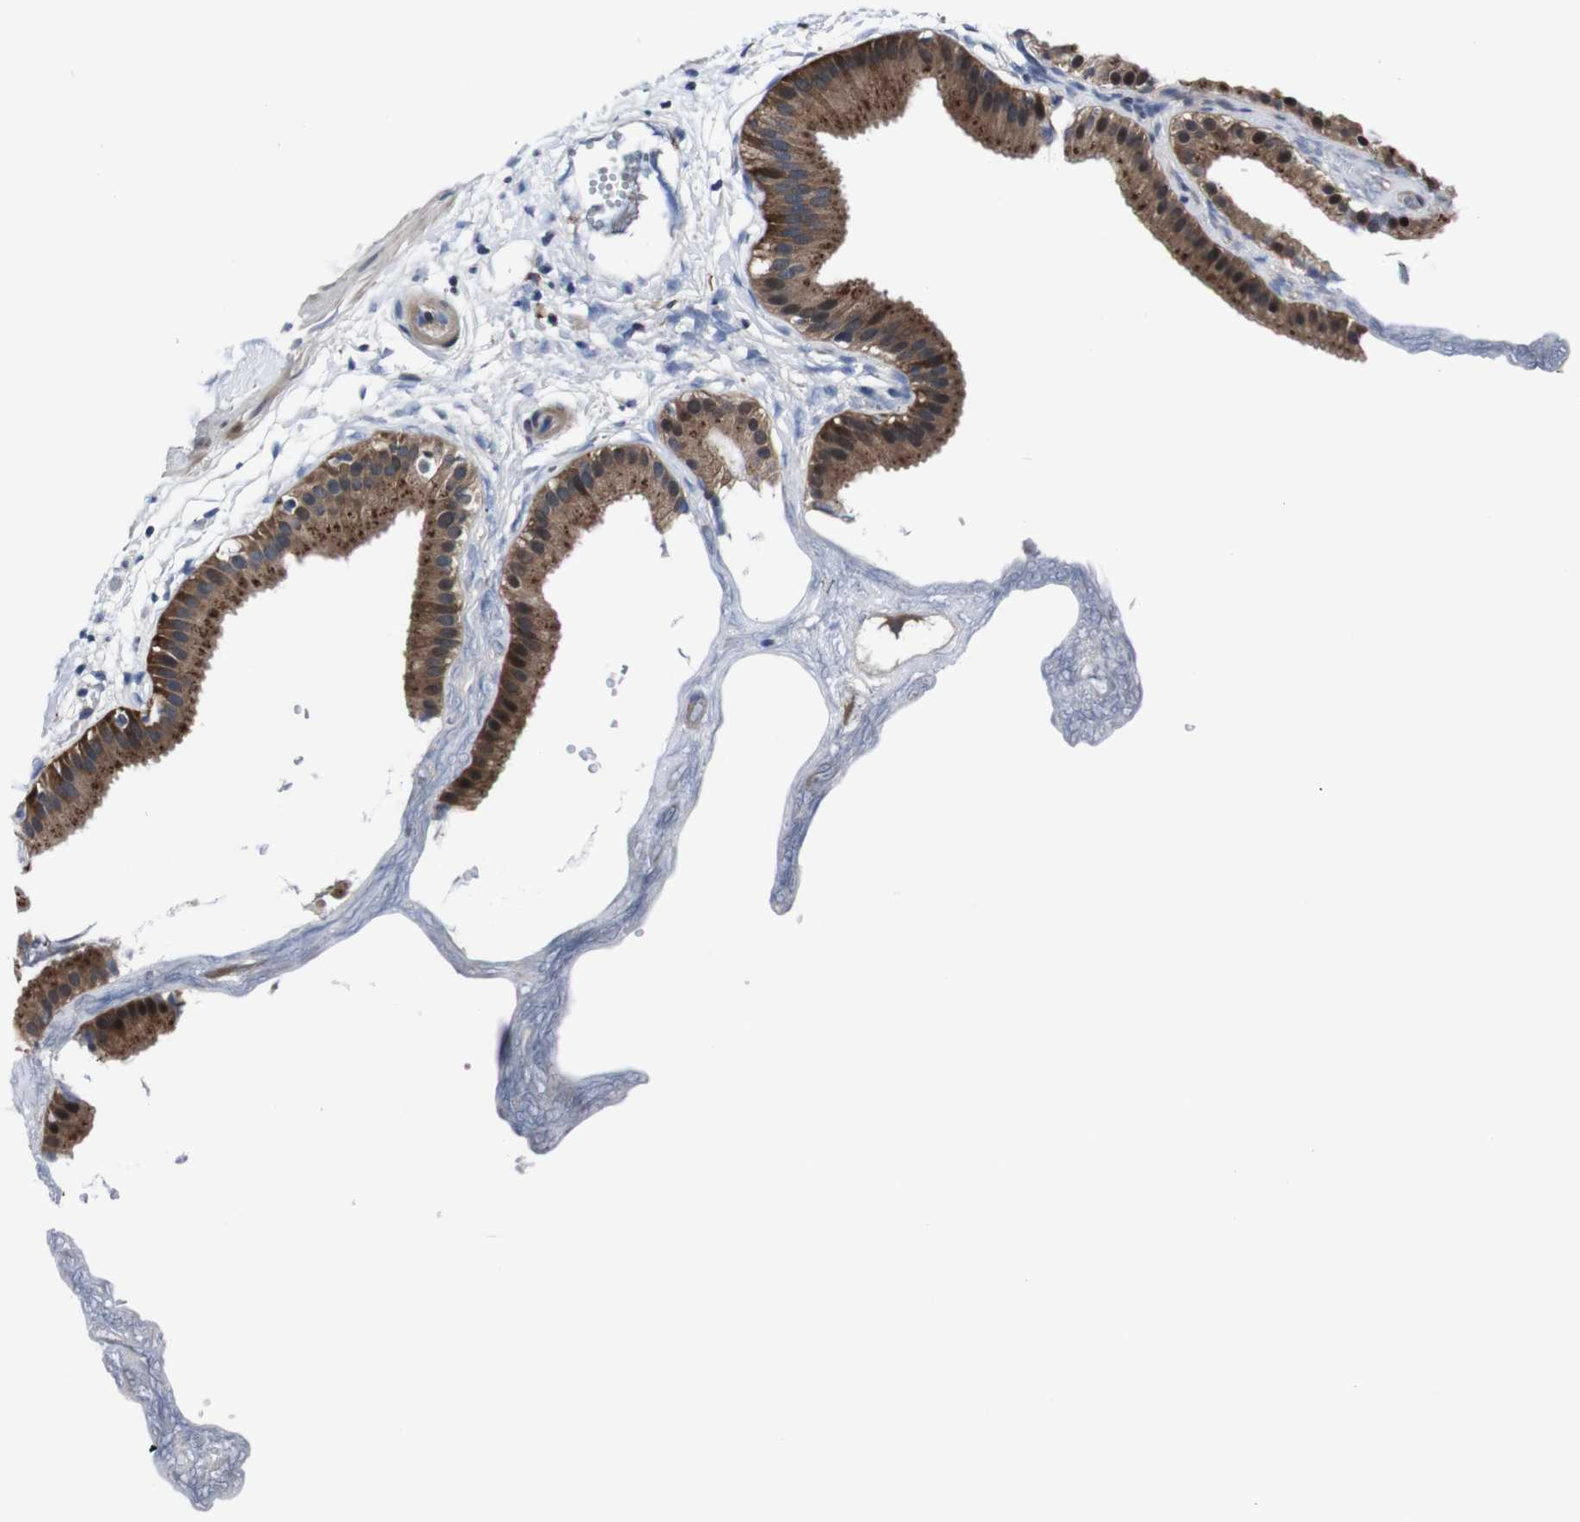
{"staining": {"intensity": "strong", "quantity": ">75%", "location": "cytoplasmic/membranous"}, "tissue": "gallbladder", "cell_type": "Glandular cells", "image_type": "normal", "snomed": [{"axis": "morphology", "description": "Normal tissue, NOS"}, {"axis": "topography", "description": "Gallbladder"}], "caption": "Protein analysis of unremarkable gallbladder demonstrates strong cytoplasmic/membranous positivity in about >75% of glandular cells.", "gene": "EIF4A2", "patient": {"sex": "female", "age": 64}}